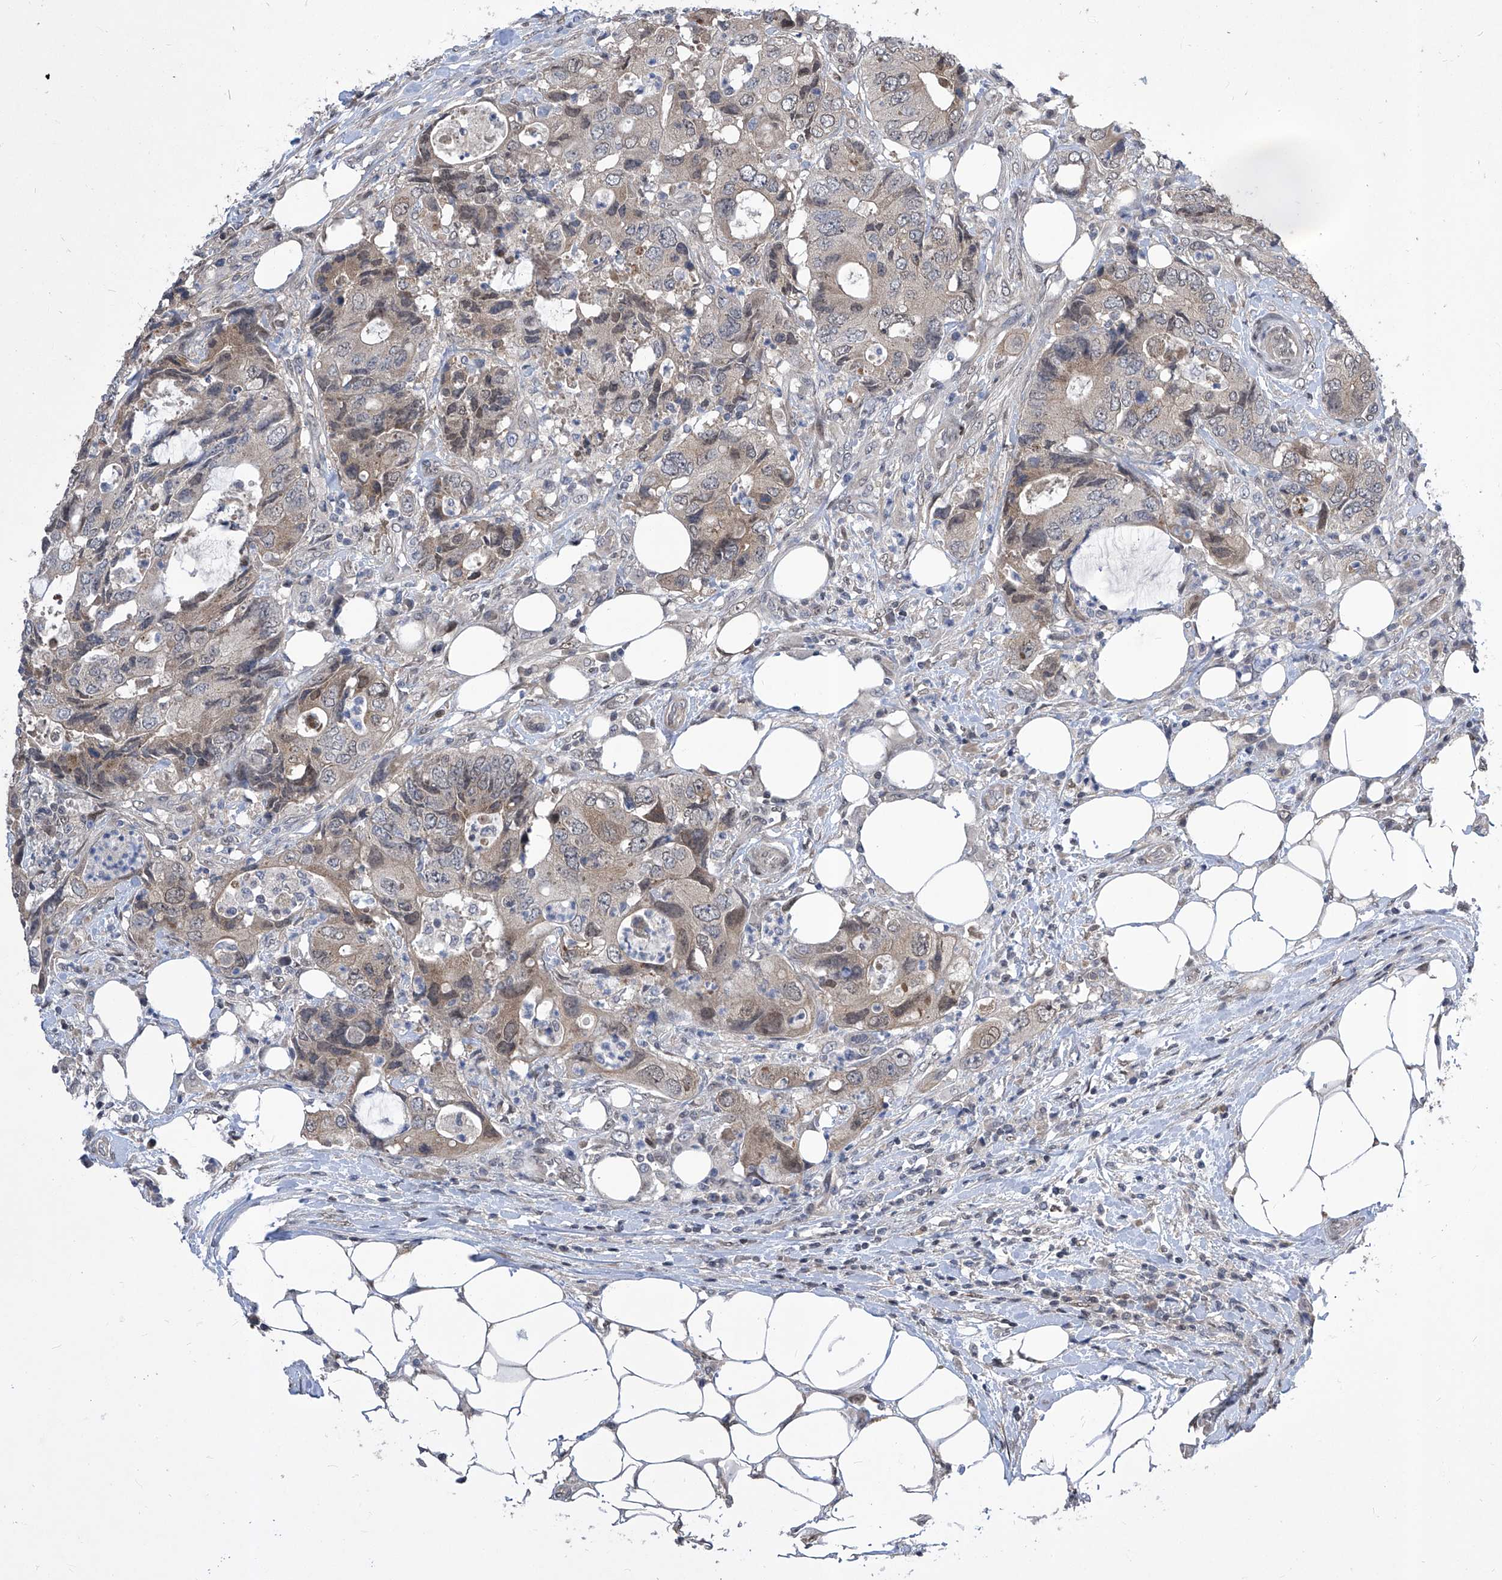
{"staining": {"intensity": "weak", "quantity": "25%-75%", "location": "cytoplasmic/membranous"}, "tissue": "colorectal cancer", "cell_type": "Tumor cells", "image_type": "cancer", "snomed": [{"axis": "morphology", "description": "Adenocarcinoma, NOS"}, {"axis": "topography", "description": "Colon"}], "caption": "Immunohistochemical staining of colorectal cancer (adenocarcinoma) displays weak cytoplasmic/membranous protein positivity in approximately 25%-75% of tumor cells.", "gene": "CETN2", "patient": {"sex": "male", "age": 71}}